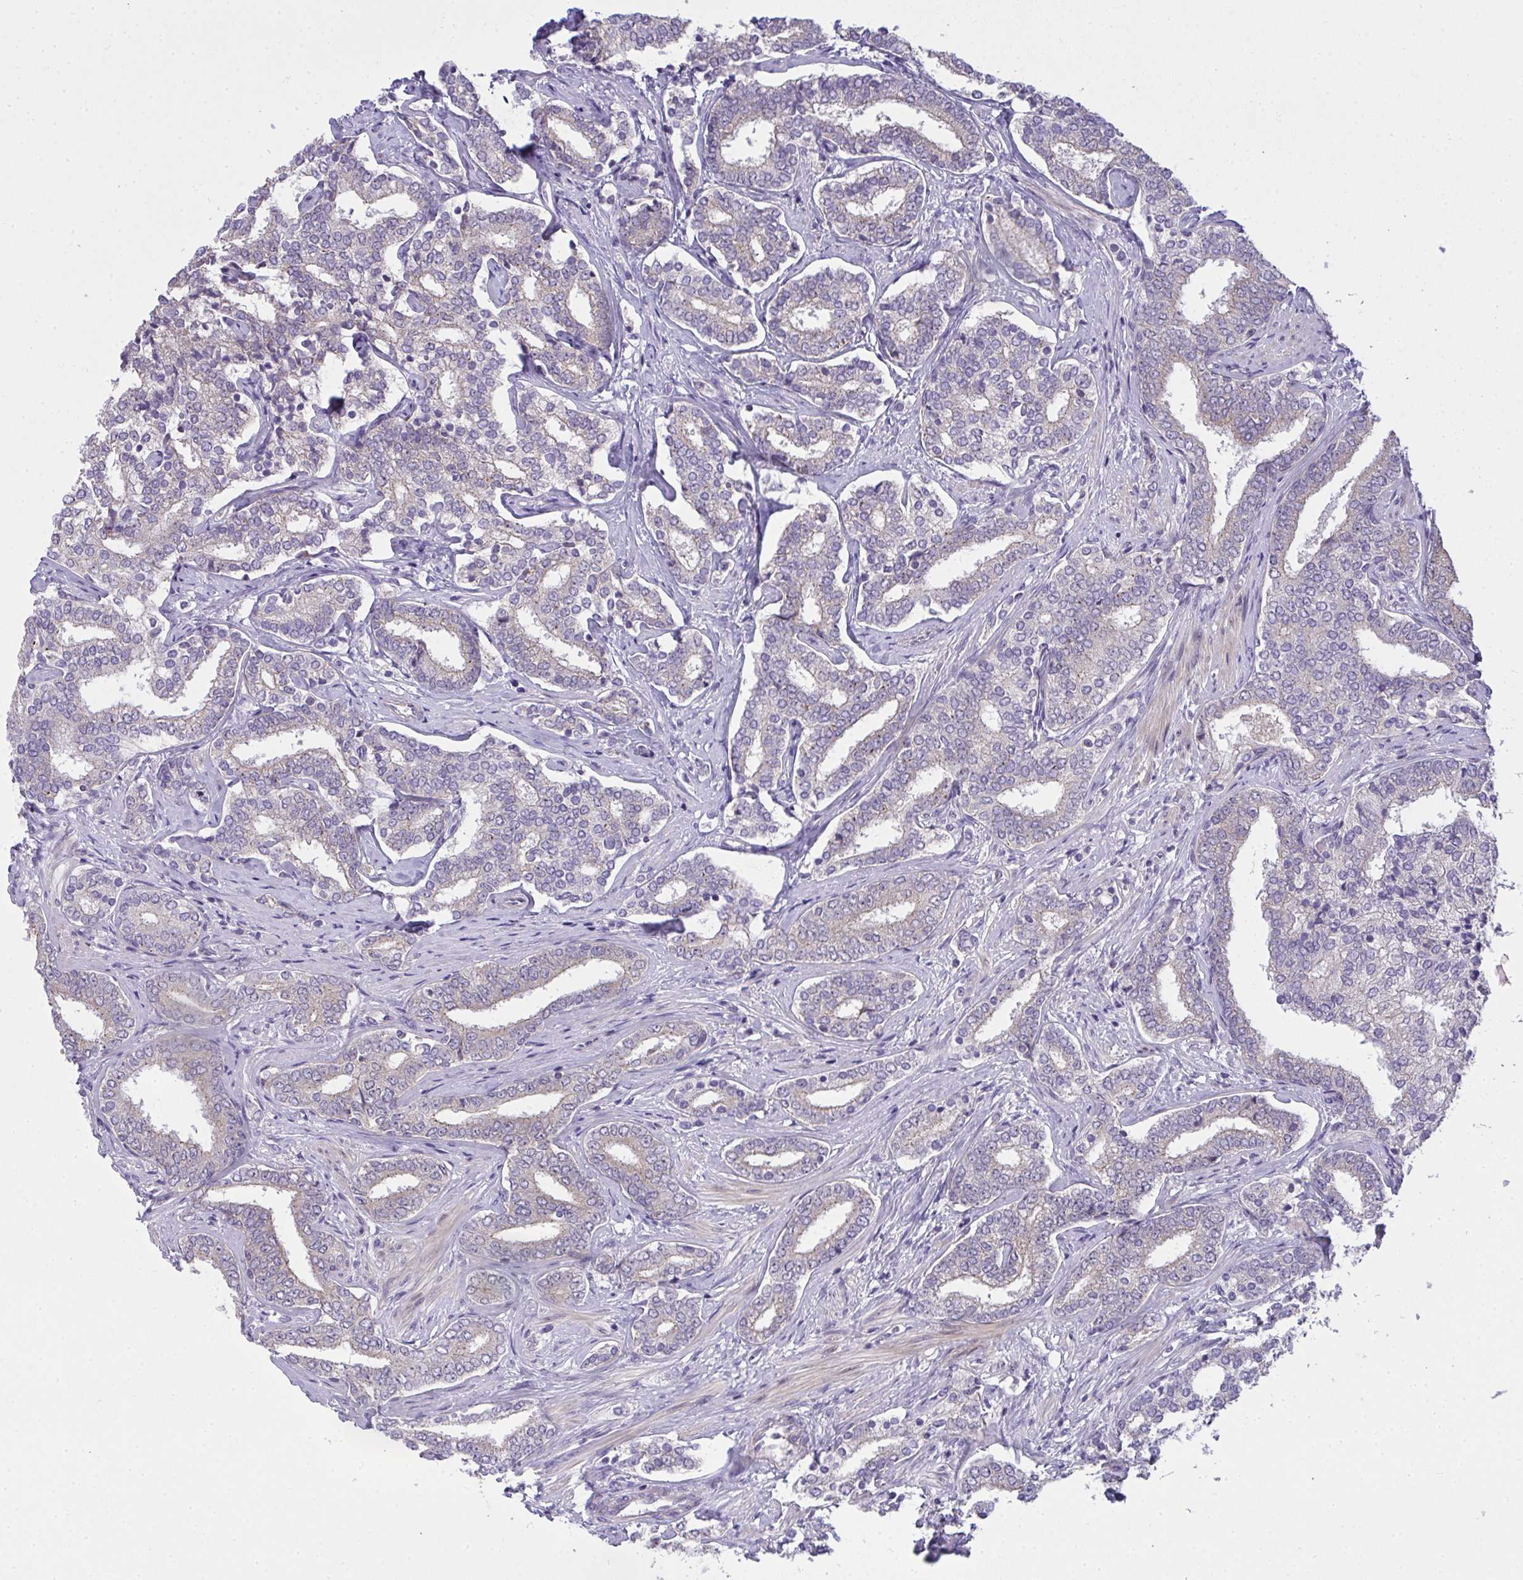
{"staining": {"intensity": "negative", "quantity": "none", "location": "none"}, "tissue": "prostate cancer", "cell_type": "Tumor cells", "image_type": "cancer", "snomed": [{"axis": "morphology", "description": "Adenocarcinoma, High grade"}, {"axis": "topography", "description": "Prostate"}], "caption": "Tumor cells show no significant positivity in adenocarcinoma (high-grade) (prostate). (Brightfield microscopy of DAB IHC at high magnification).", "gene": "NT5C1A", "patient": {"sex": "male", "age": 72}}